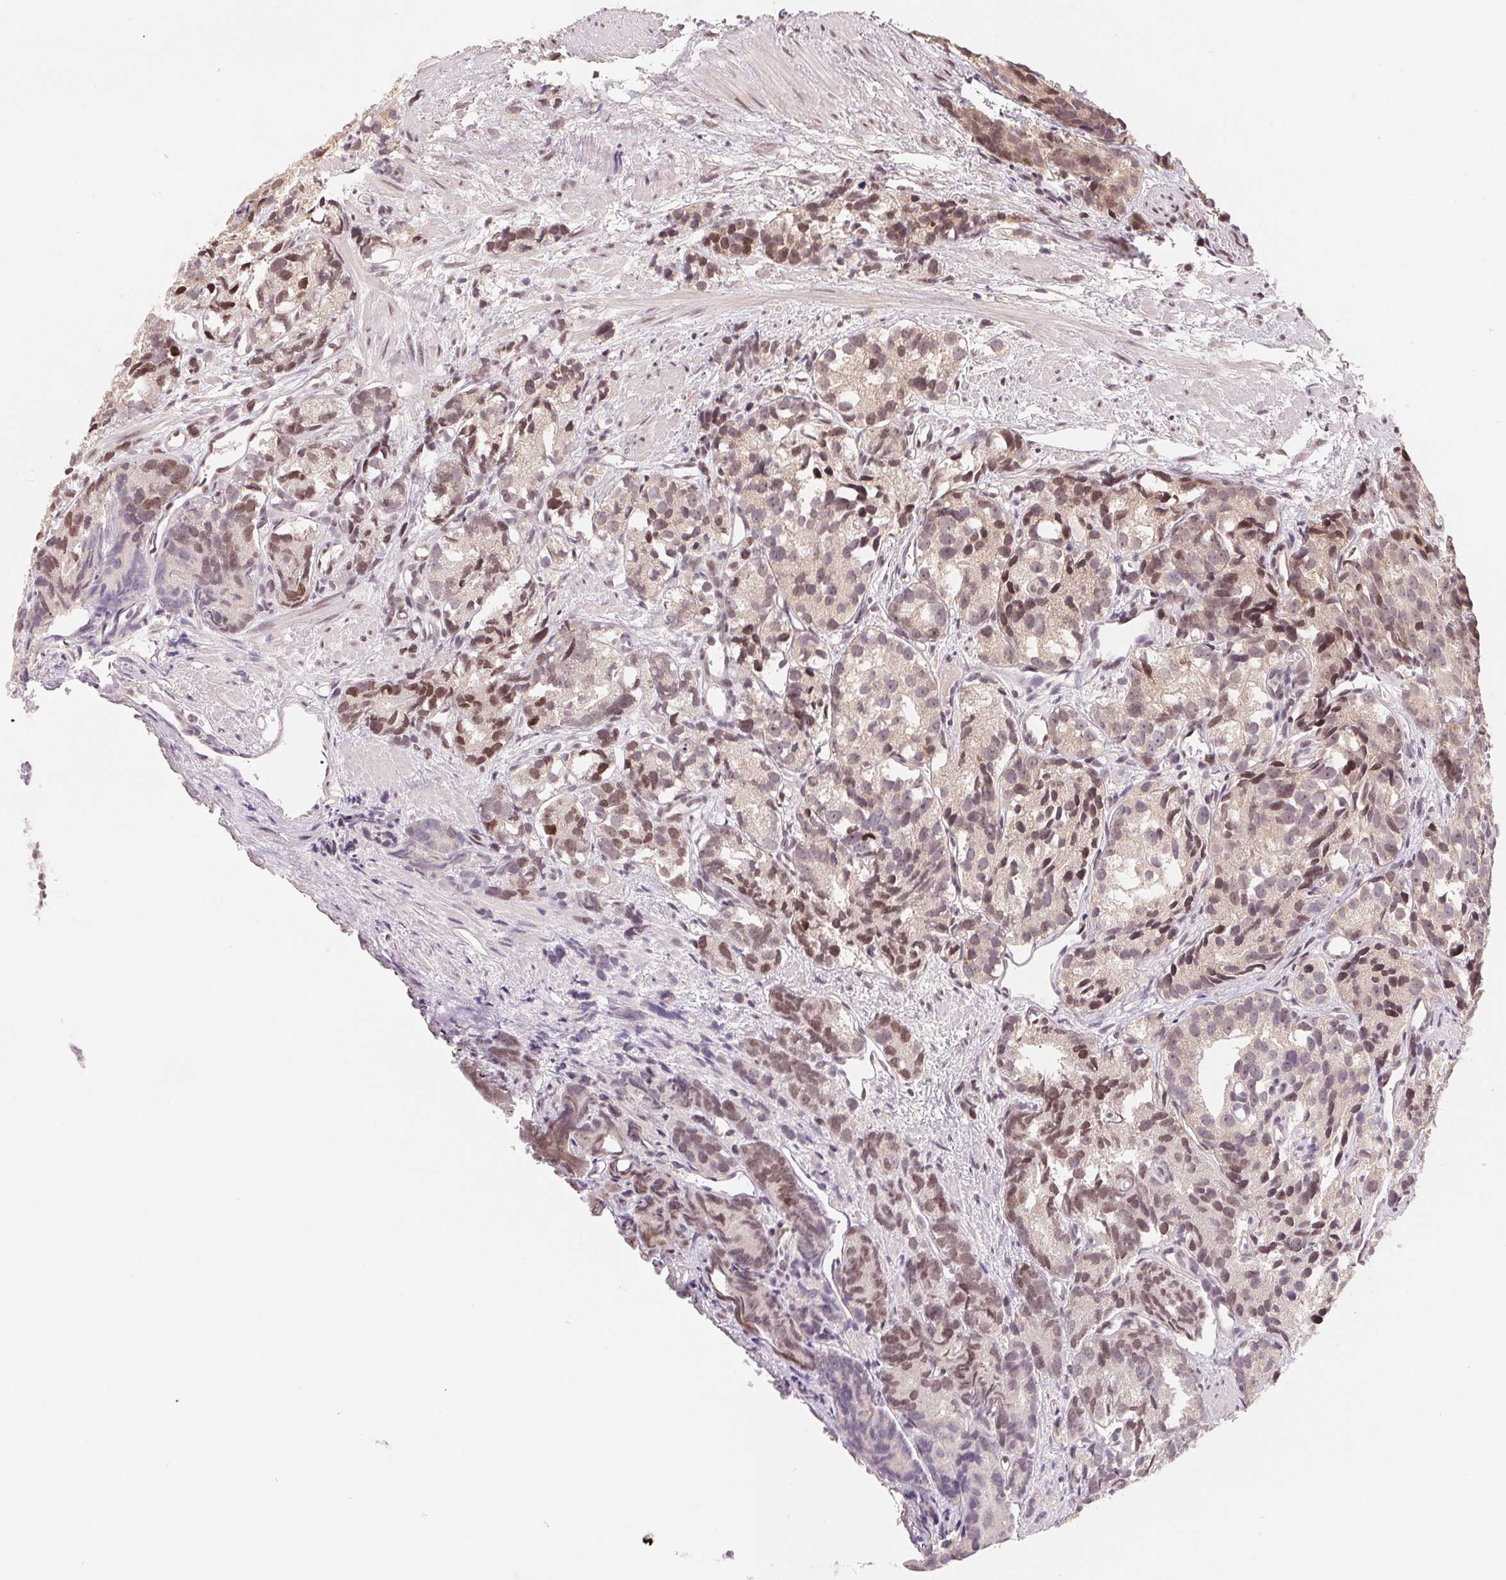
{"staining": {"intensity": "moderate", "quantity": "25%-75%", "location": "nuclear"}, "tissue": "prostate cancer", "cell_type": "Tumor cells", "image_type": "cancer", "snomed": [{"axis": "morphology", "description": "Adenocarcinoma, High grade"}, {"axis": "topography", "description": "Prostate"}], "caption": "Immunohistochemistry of human prostate cancer (adenocarcinoma (high-grade)) exhibits medium levels of moderate nuclear positivity in about 25%-75% of tumor cells.", "gene": "HMGN3", "patient": {"sex": "male", "age": 77}}